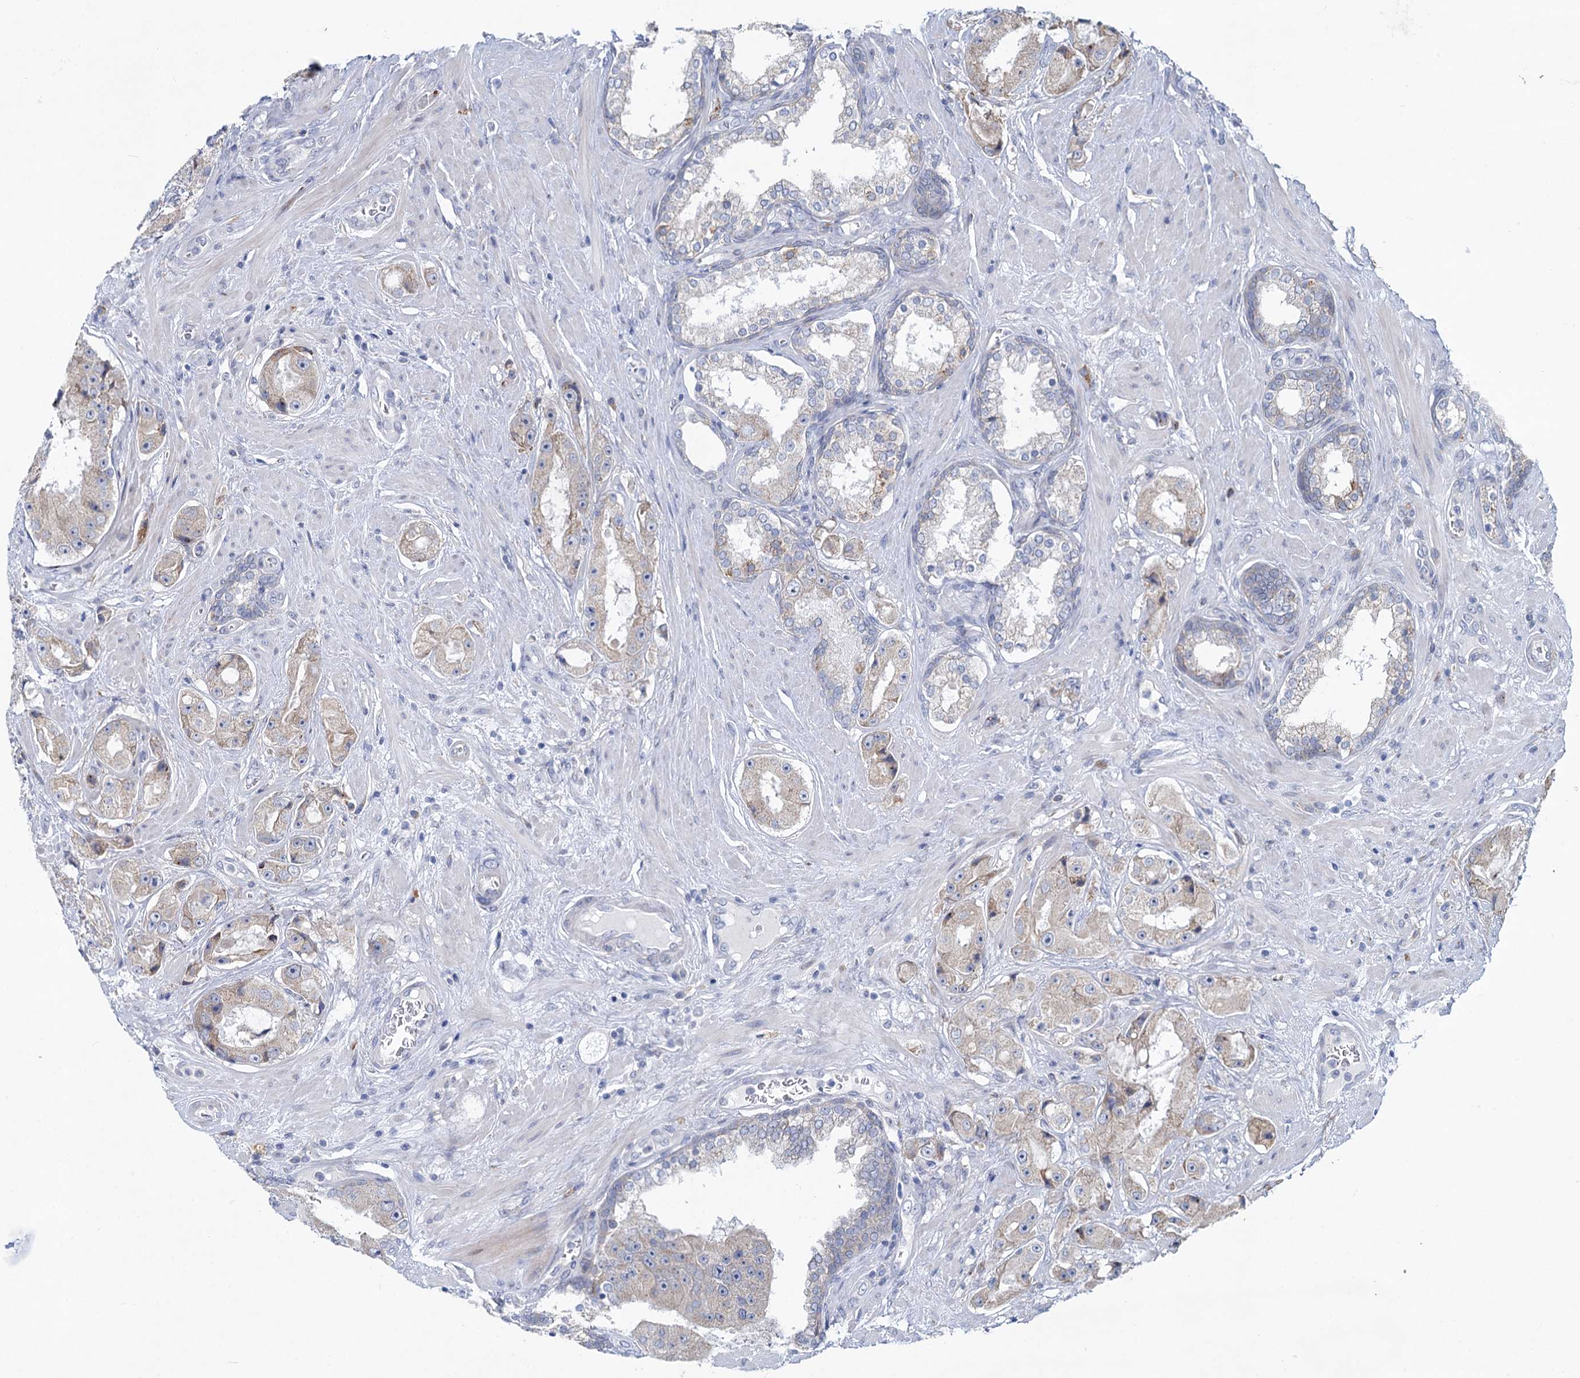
{"staining": {"intensity": "negative", "quantity": "none", "location": "none"}, "tissue": "prostate cancer", "cell_type": "Tumor cells", "image_type": "cancer", "snomed": [{"axis": "morphology", "description": "Adenocarcinoma, High grade"}, {"axis": "topography", "description": "Prostate"}], "caption": "IHC histopathology image of neoplastic tissue: prostate adenocarcinoma (high-grade) stained with DAB shows no significant protein staining in tumor cells. (Brightfield microscopy of DAB immunohistochemistry (IHC) at high magnification).", "gene": "PRSS35", "patient": {"sex": "male", "age": 73}}